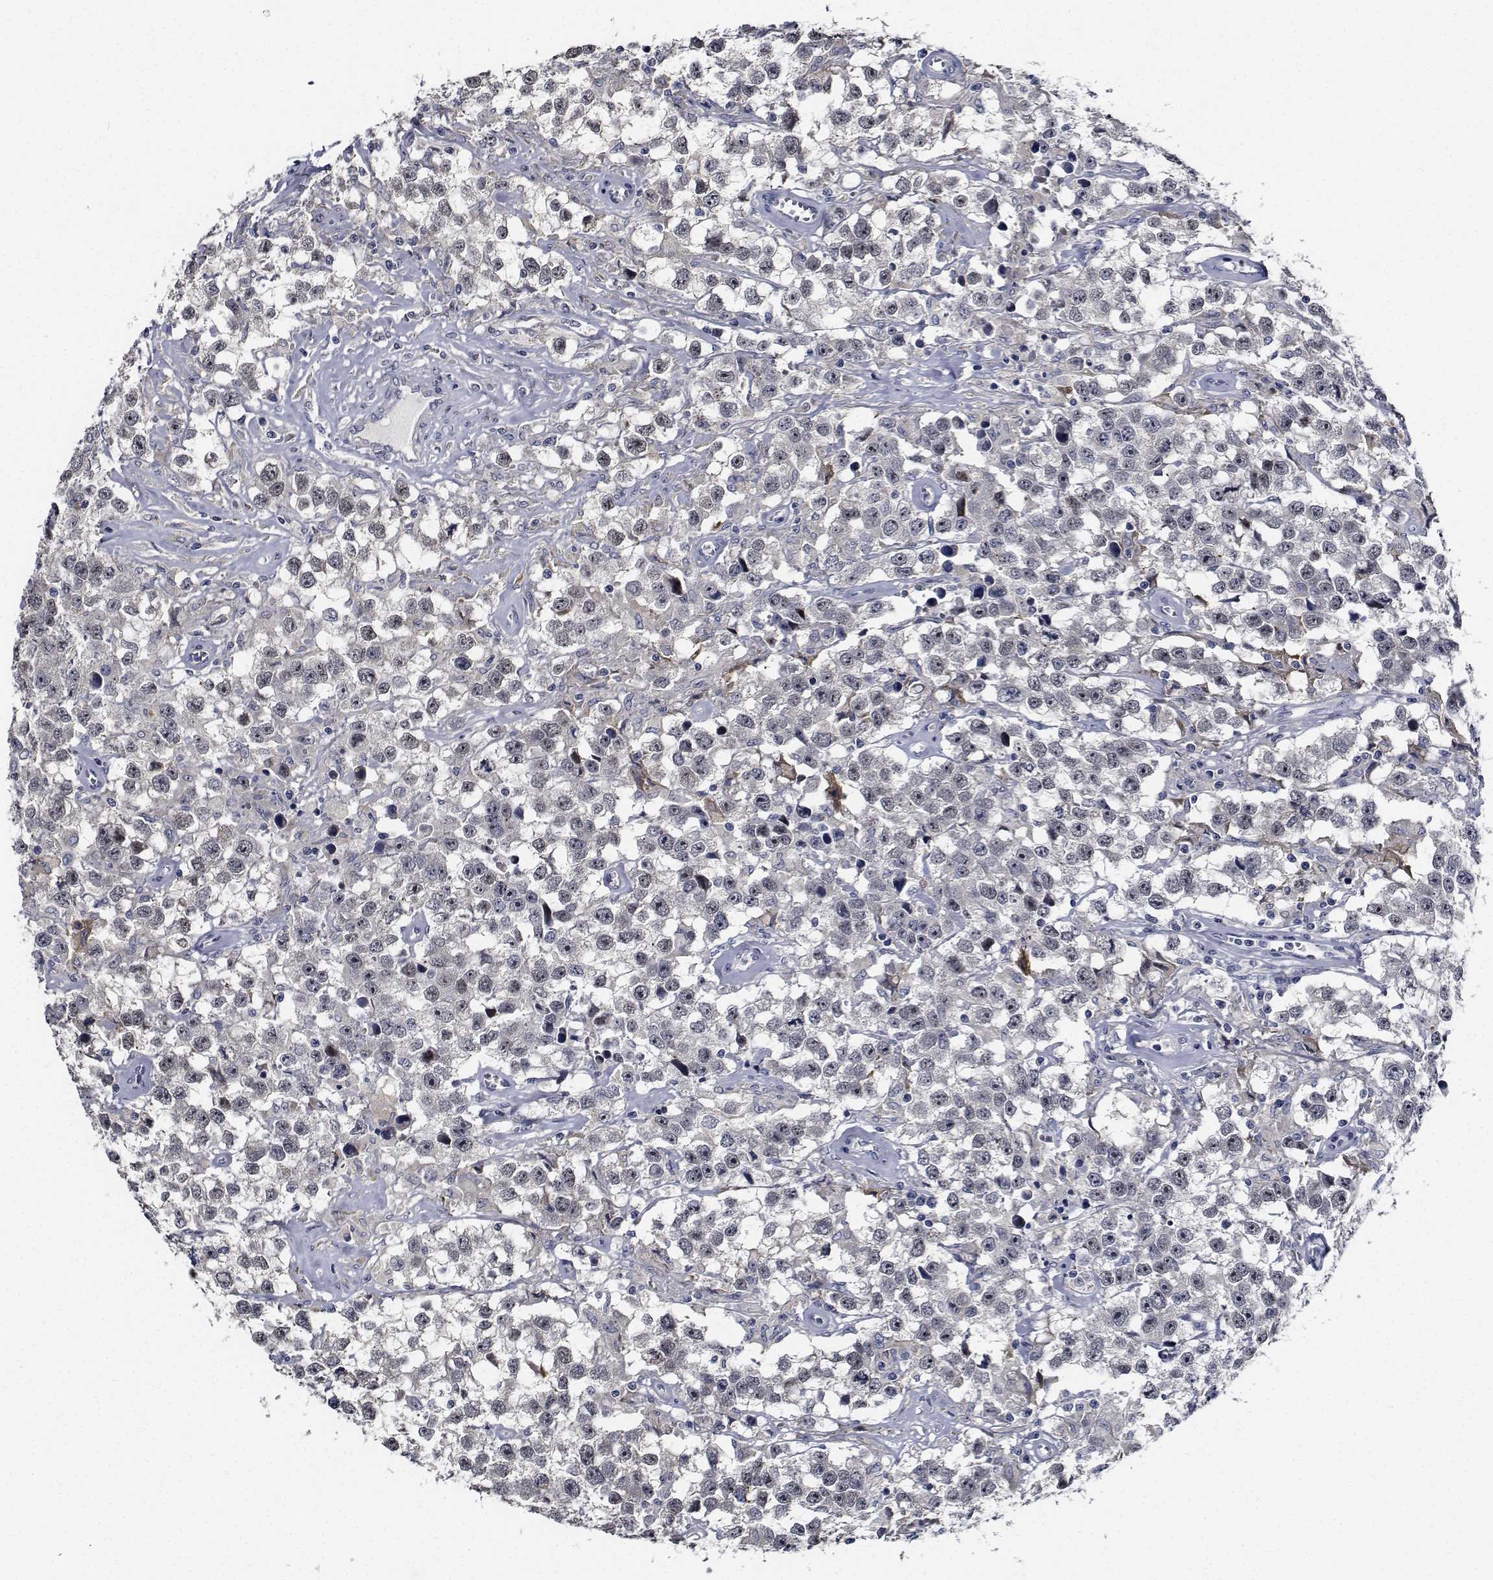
{"staining": {"intensity": "weak", "quantity": "25%-75%", "location": "nuclear"}, "tissue": "testis cancer", "cell_type": "Tumor cells", "image_type": "cancer", "snomed": [{"axis": "morphology", "description": "Seminoma, NOS"}, {"axis": "topography", "description": "Testis"}], "caption": "Immunohistochemistry (DAB (3,3'-diaminobenzidine)) staining of seminoma (testis) exhibits weak nuclear protein staining in approximately 25%-75% of tumor cells.", "gene": "NVL", "patient": {"sex": "male", "age": 43}}